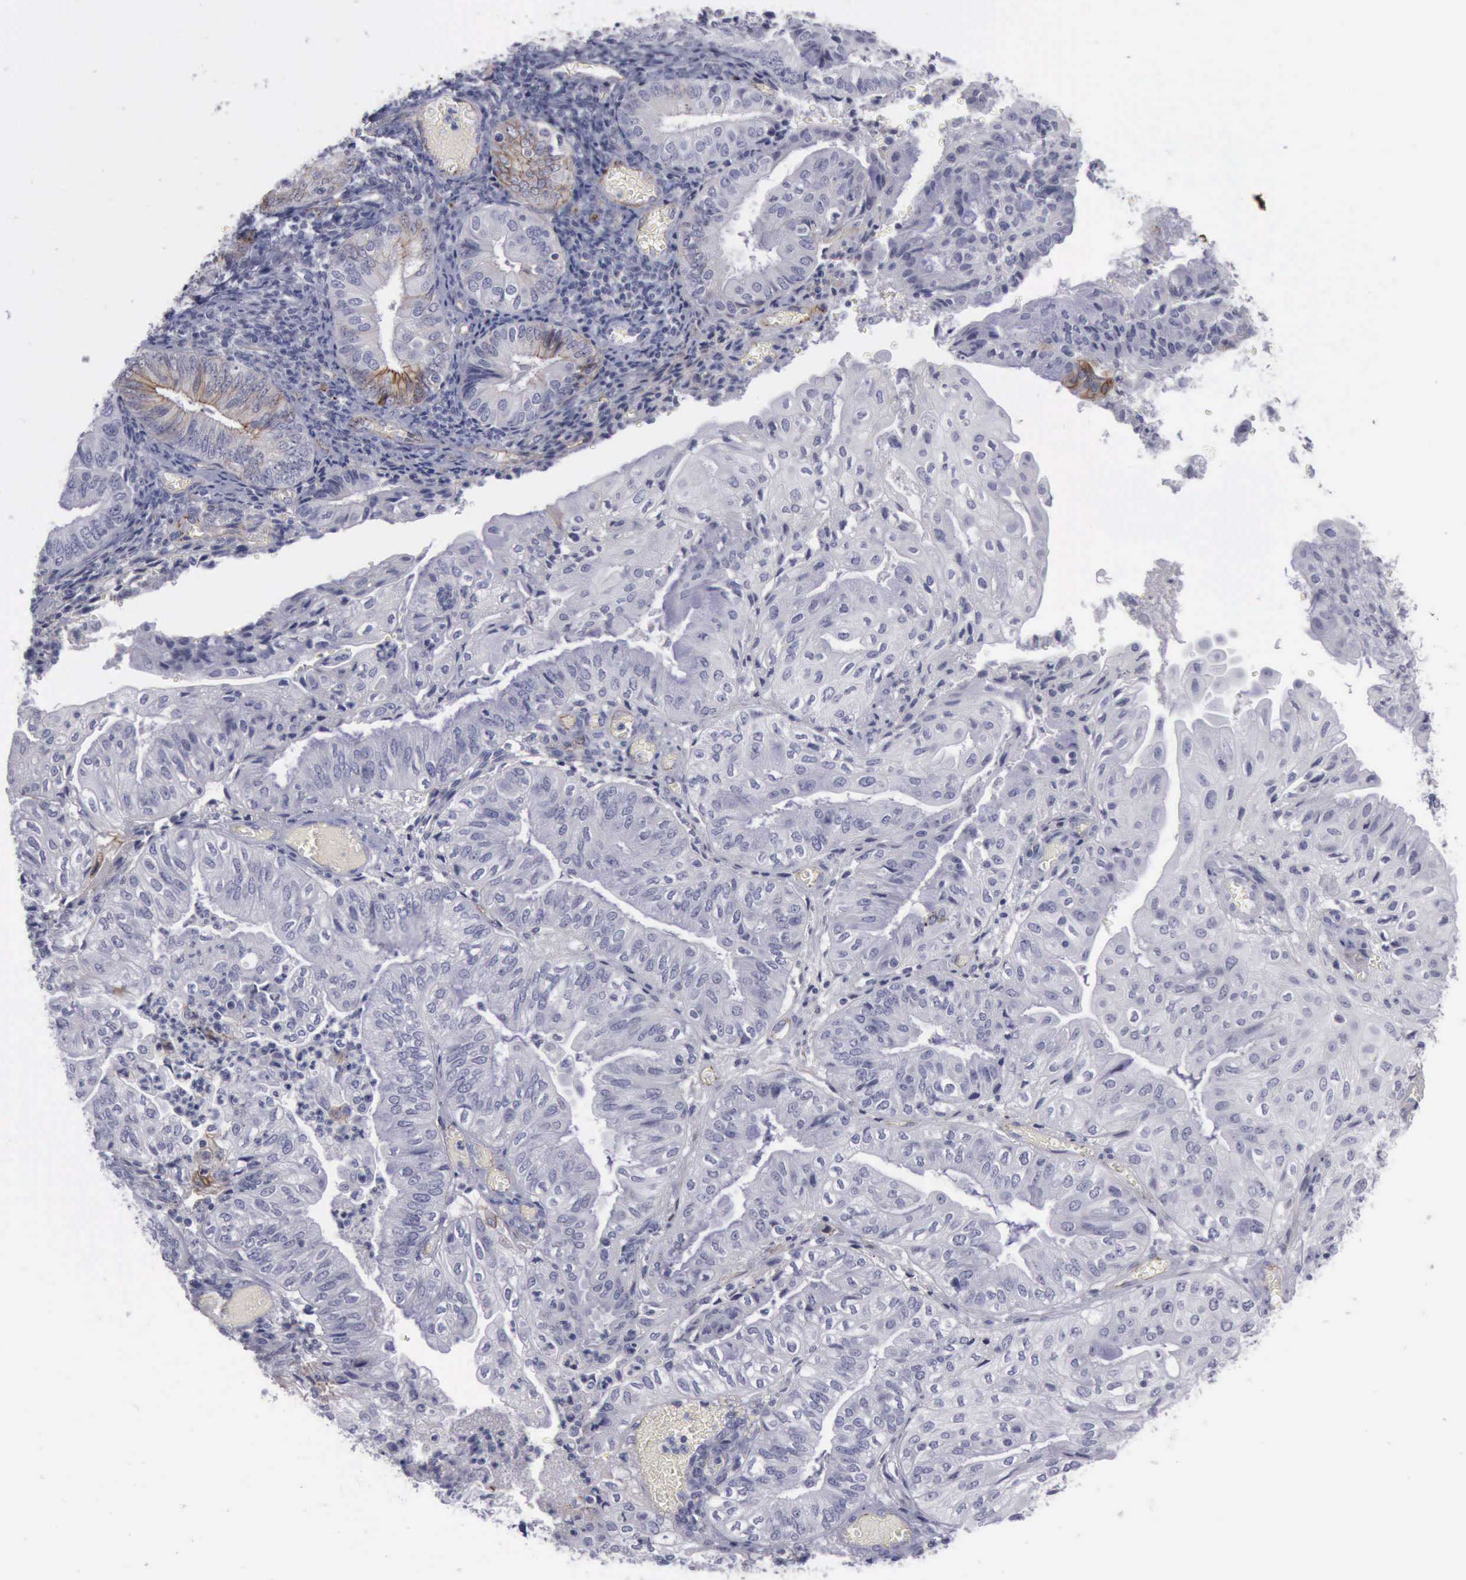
{"staining": {"intensity": "moderate", "quantity": "<25%", "location": "cytoplasmic/membranous"}, "tissue": "endometrial cancer", "cell_type": "Tumor cells", "image_type": "cancer", "snomed": [{"axis": "morphology", "description": "Adenocarcinoma, NOS"}, {"axis": "topography", "description": "Endometrium"}], "caption": "Moderate cytoplasmic/membranous protein positivity is appreciated in approximately <25% of tumor cells in endometrial adenocarcinoma. (DAB = brown stain, brightfield microscopy at high magnification).", "gene": "CDH2", "patient": {"sex": "female", "age": 55}}